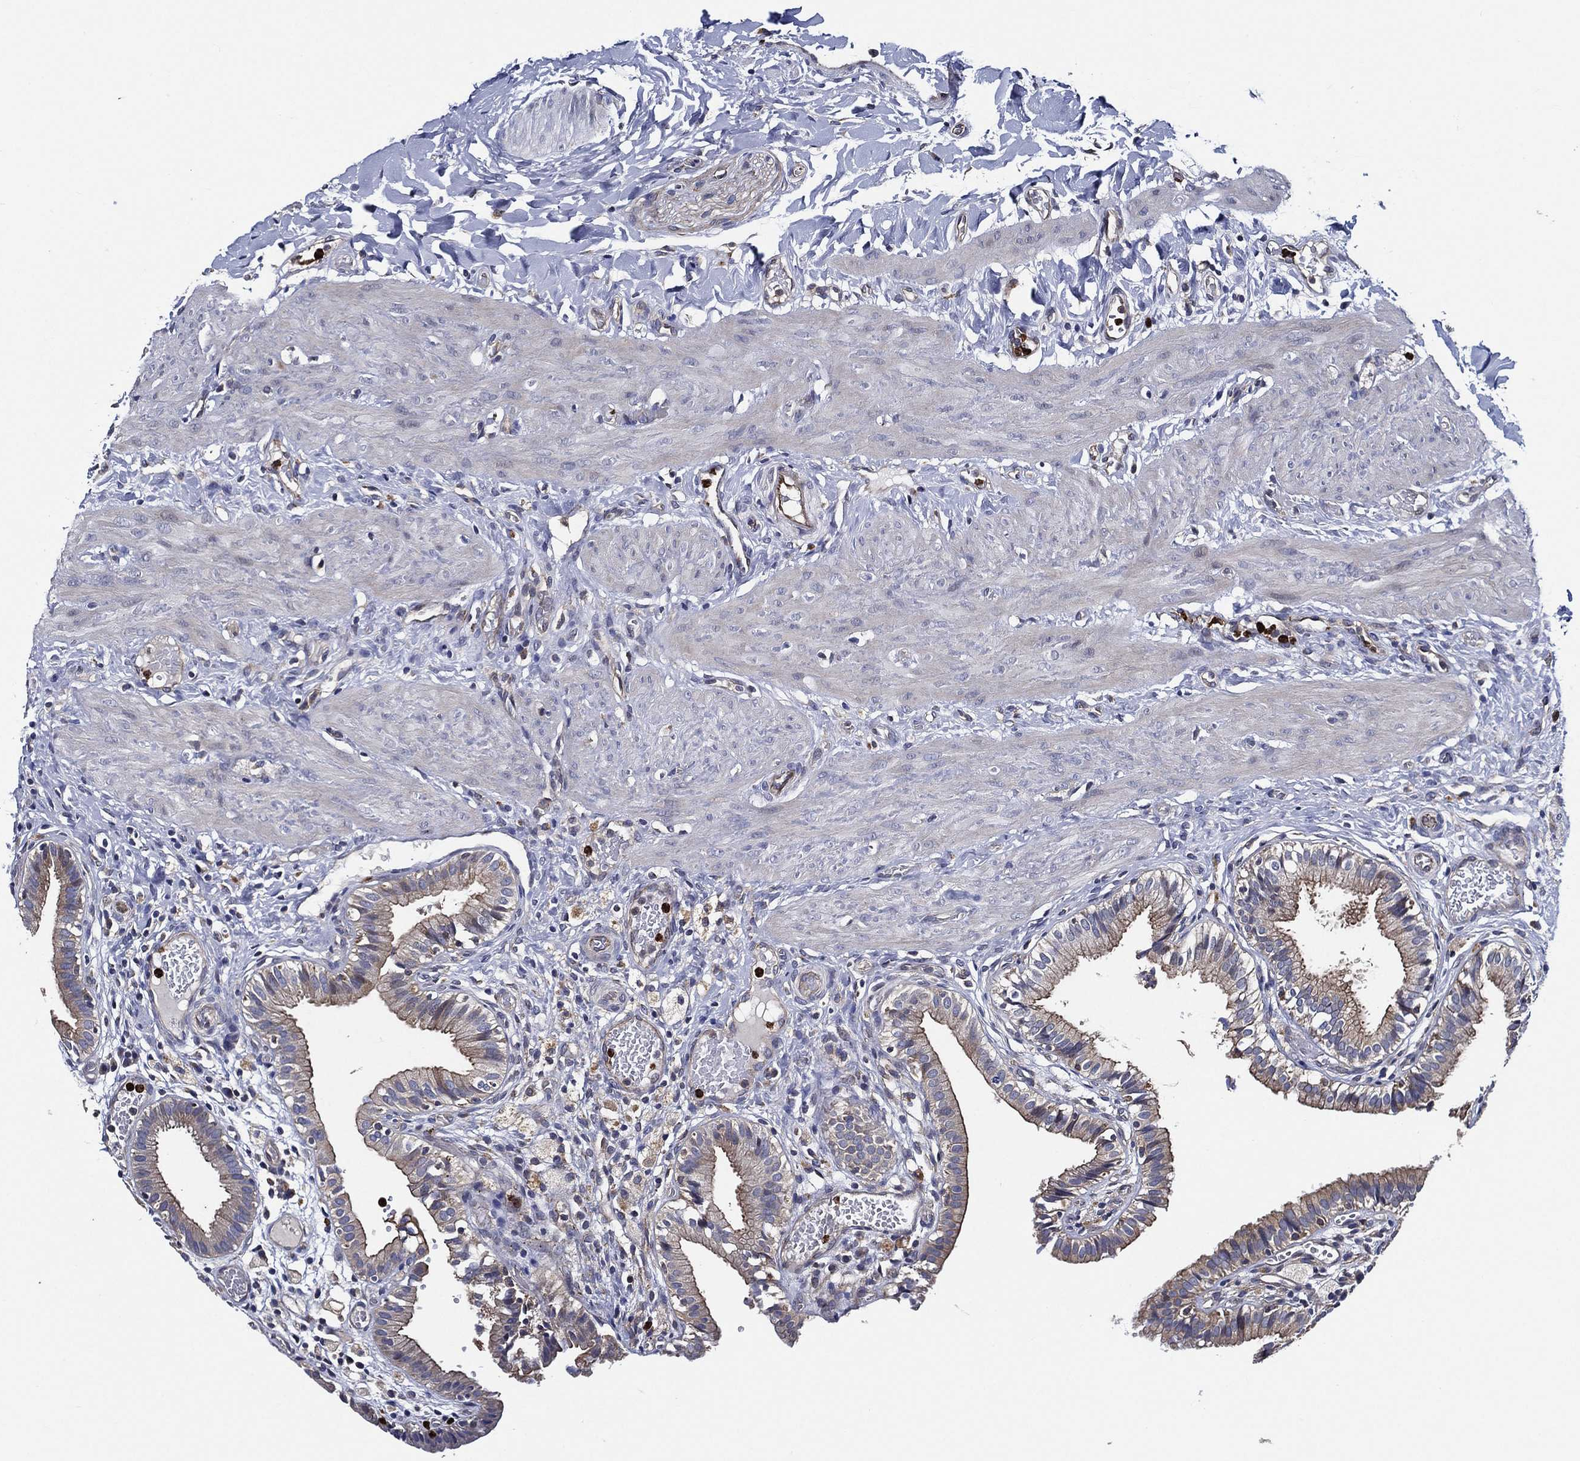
{"staining": {"intensity": "moderate", "quantity": "25%-75%", "location": "cytoplasmic/membranous"}, "tissue": "gallbladder", "cell_type": "Glandular cells", "image_type": "normal", "snomed": [{"axis": "morphology", "description": "Normal tissue, NOS"}, {"axis": "topography", "description": "Gallbladder"}], "caption": "Immunohistochemistry (IHC) (DAB) staining of unremarkable human gallbladder exhibits moderate cytoplasmic/membranous protein expression in approximately 25%-75% of glandular cells.", "gene": "KIF20B", "patient": {"sex": "female", "age": 24}}